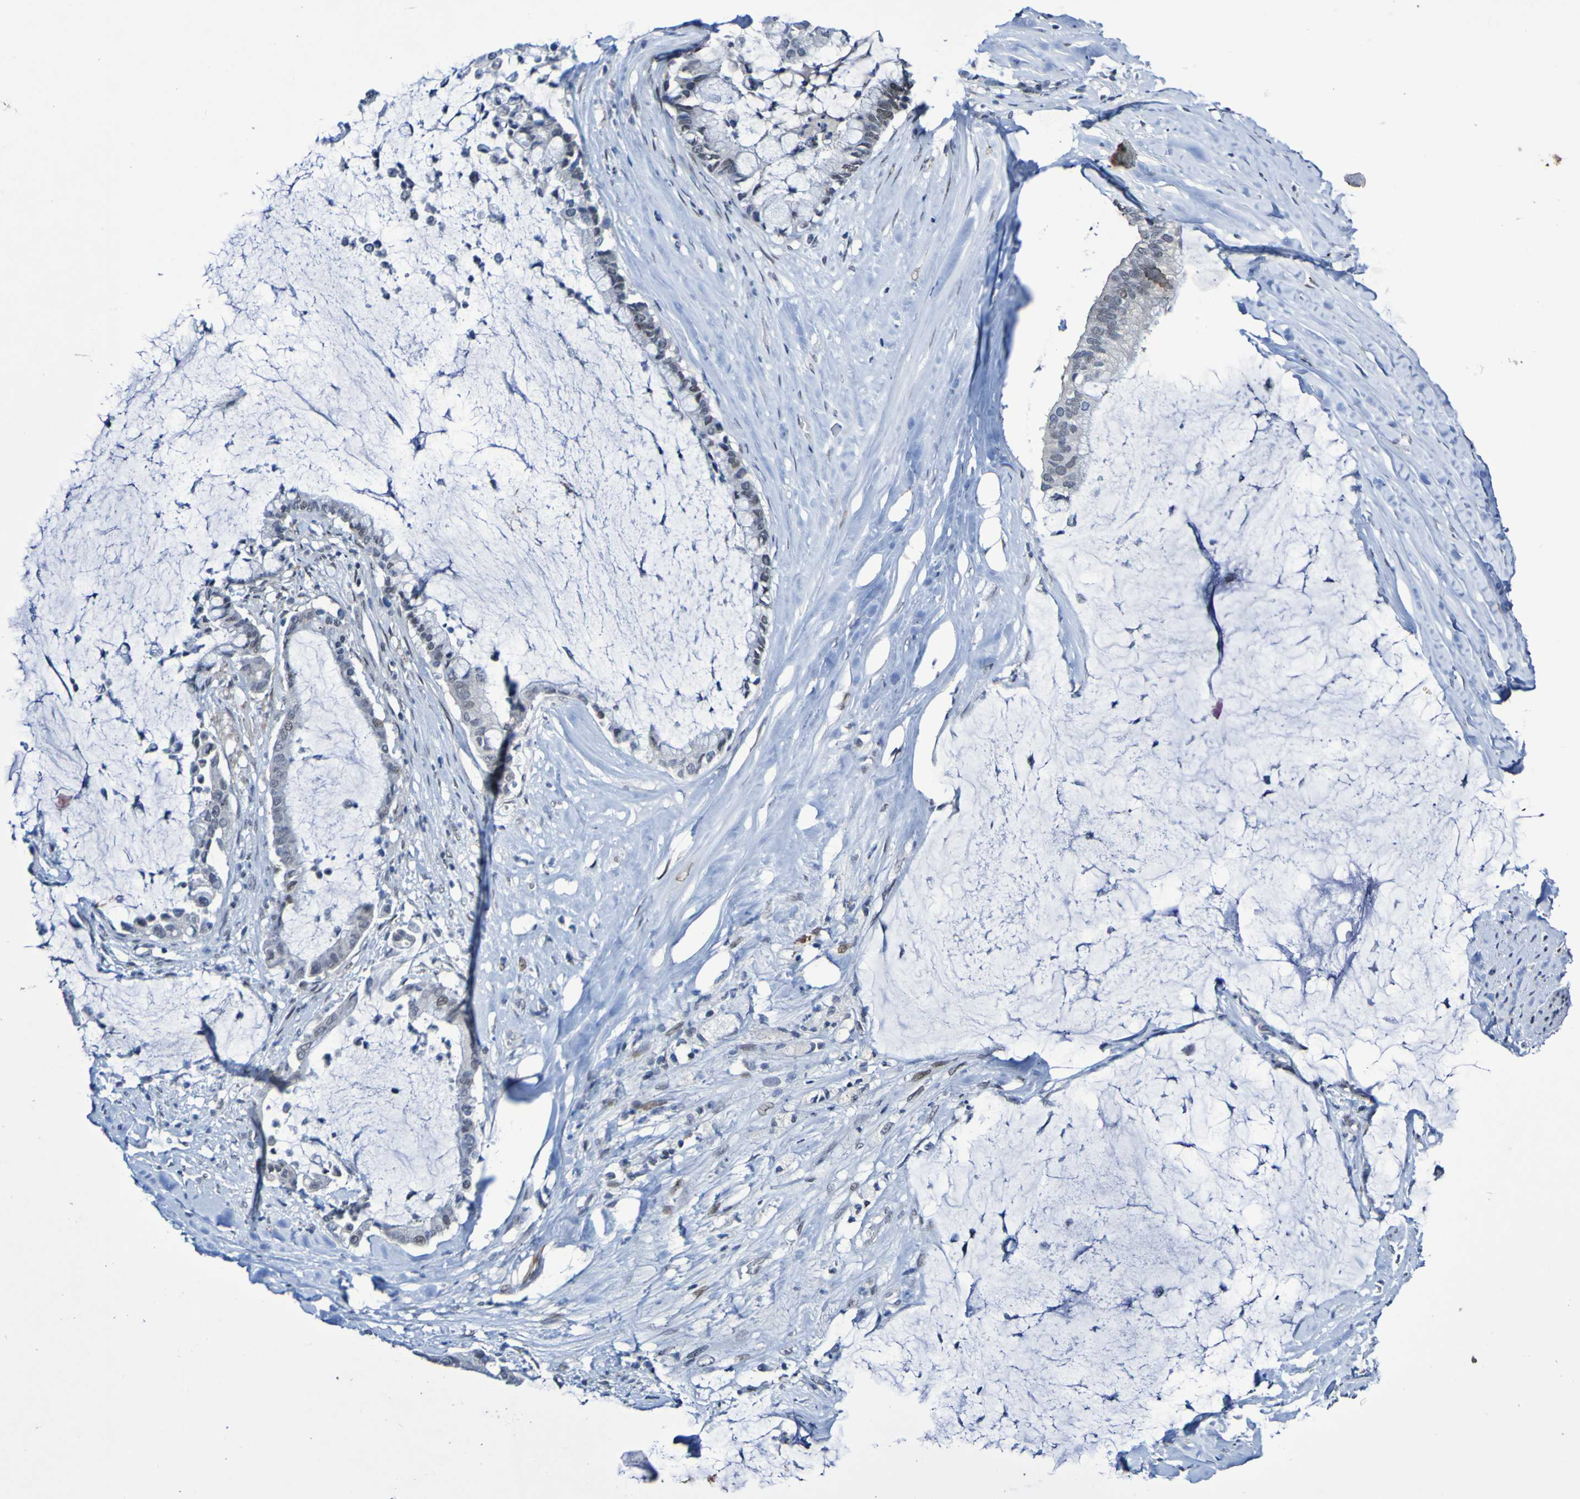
{"staining": {"intensity": "weak", "quantity": "<25%", "location": "nuclear"}, "tissue": "pancreatic cancer", "cell_type": "Tumor cells", "image_type": "cancer", "snomed": [{"axis": "morphology", "description": "Adenocarcinoma, NOS"}, {"axis": "topography", "description": "Pancreas"}], "caption": "The histopathology image exhibits no significant positivity in tumor cells of pancreatic adenocarcinoma. Nuclei are stained in blue.", "gene": "PCGF1", "patient": {"sex": "male", "age": 41}}